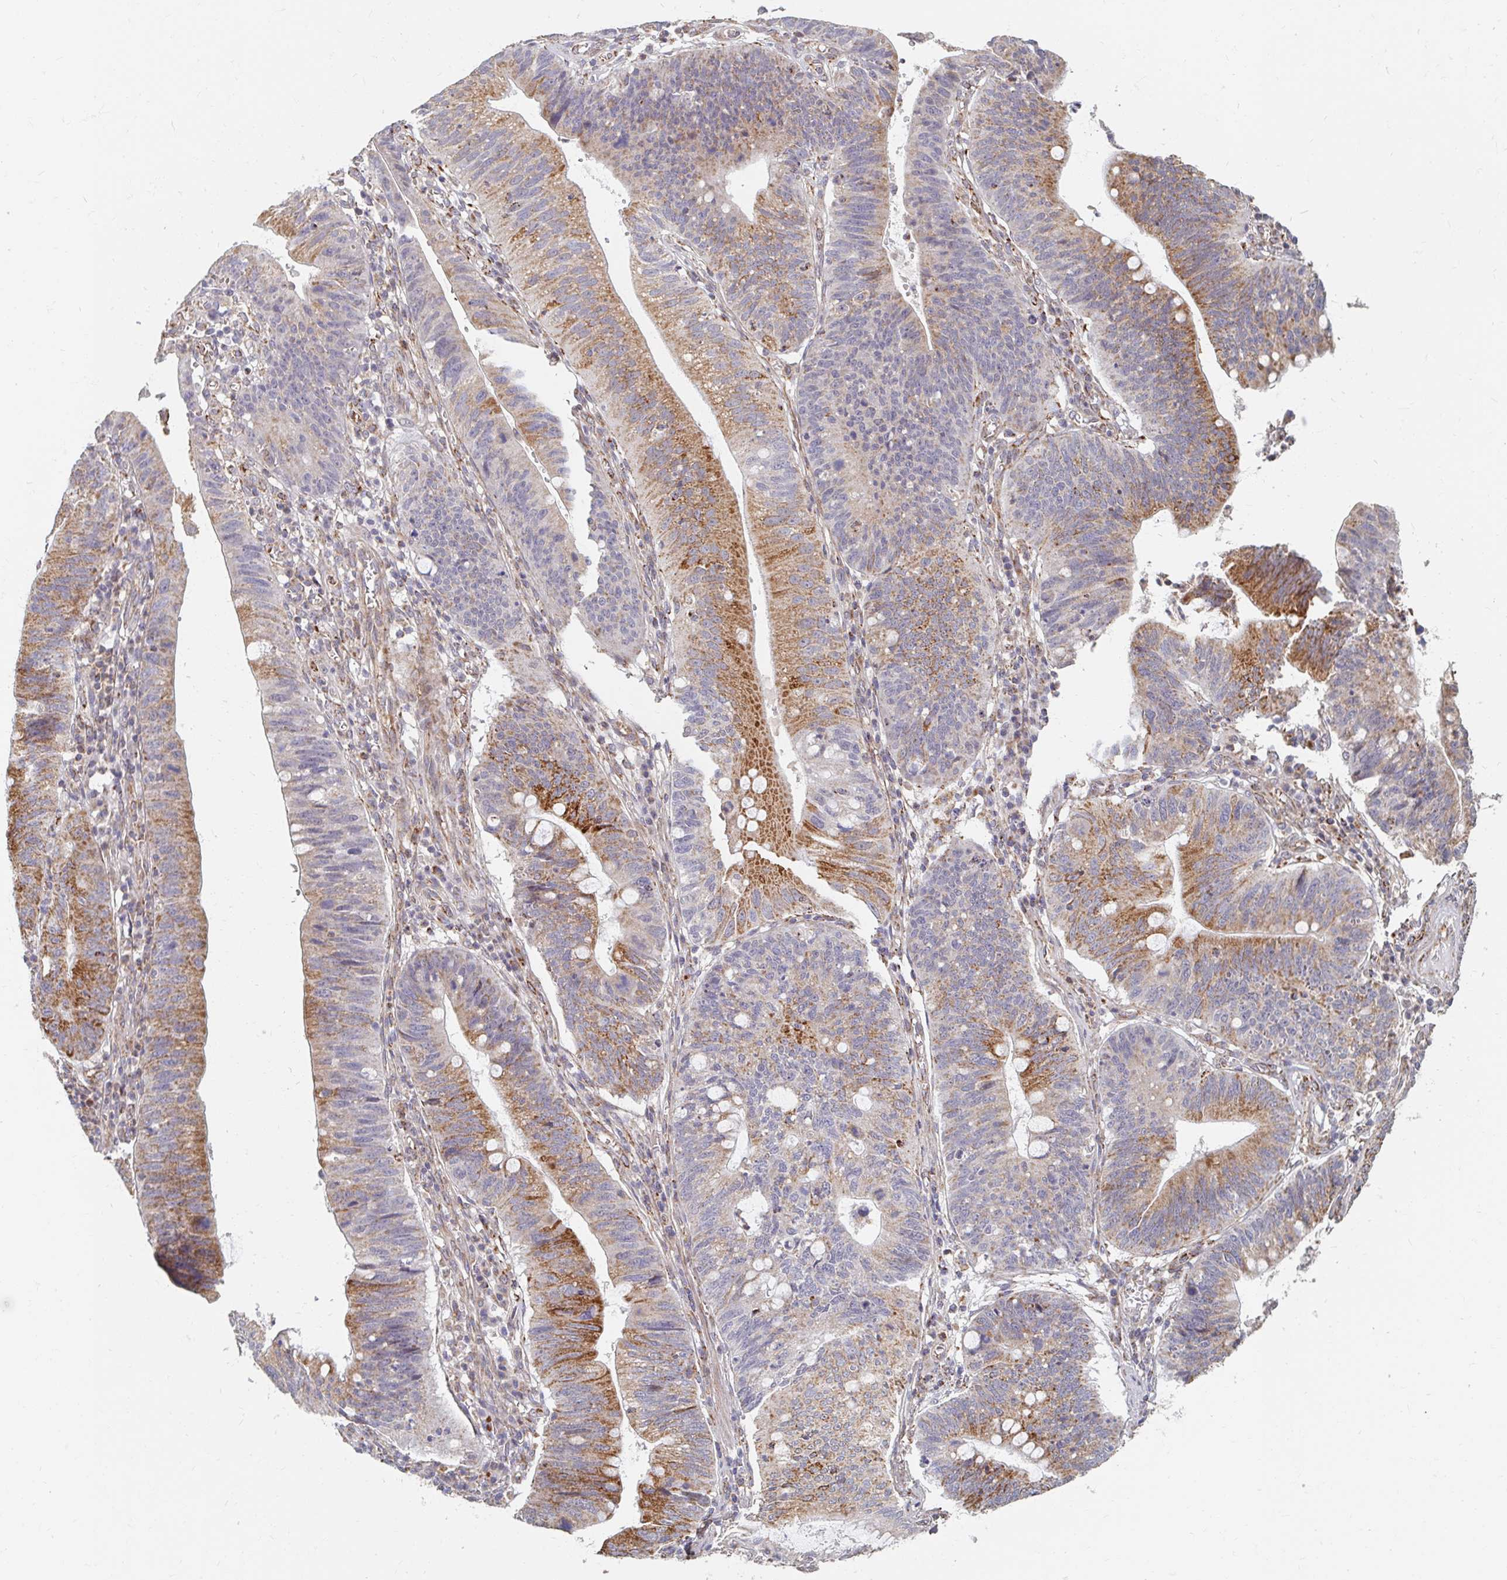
{"staining": {"intensity": "moderate", "quantity": "25%-75%", "location": "cytoplasmic/membranous"}, "tissue": "stomach cancer", "cell_type": "Tumor cells", "image_type": "cancer", "snomed": [{"axis": "morphology", "description": "Adenocarcinoma, NOS"}, {"axis": "topography", "description": "Stomach"}], "caption": "The histopathology image shows staining of adenocarcinoma (stomach), revealing moderate cytoplasmic/membranous protein staining (brown color) within tumor cells.", "gene": "MAVS", "patient": {"sex": "male", "age": 59}}